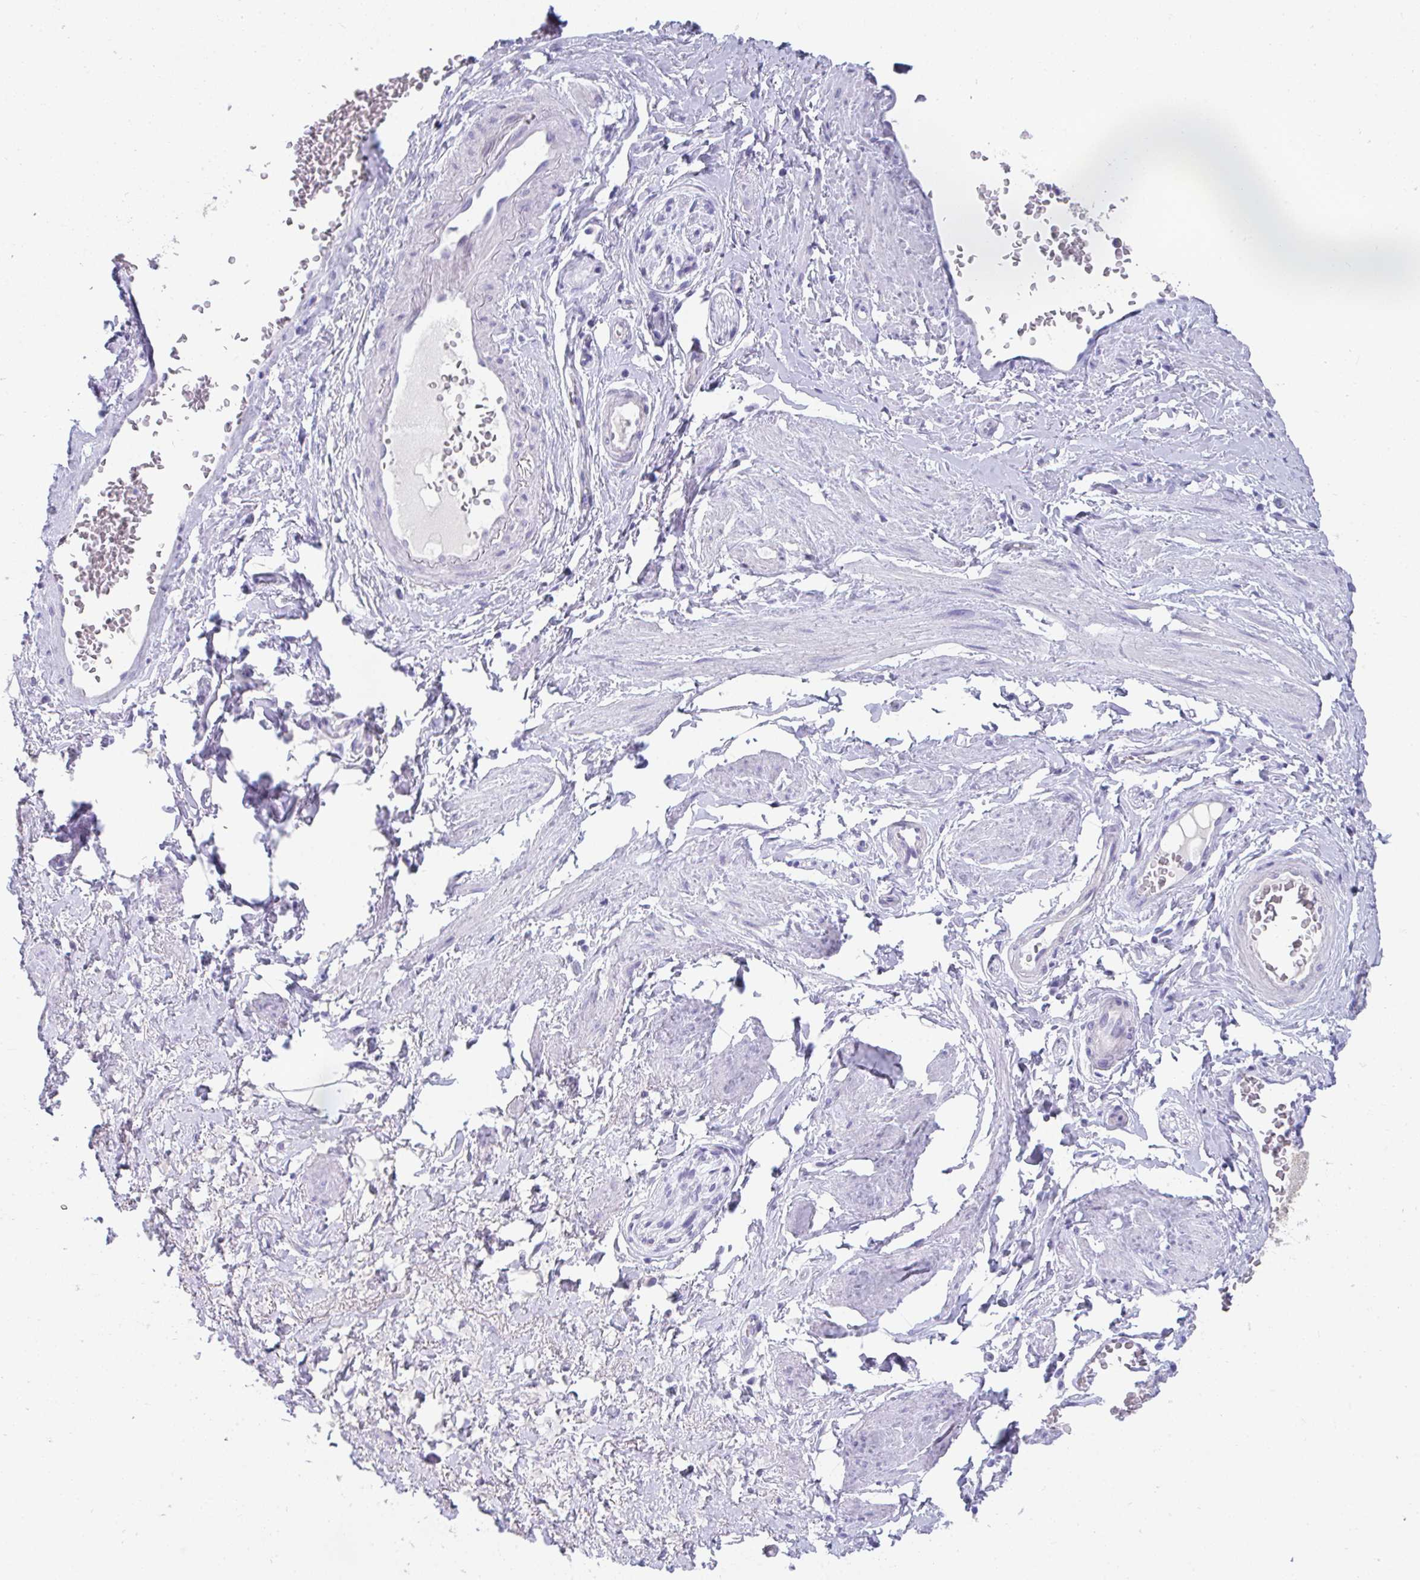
{"staining": {"intensity": "negative", "quantity": "none", "location": "none"}, "tissue": "adipose tissue", "cell_type": "Adipocytes", "image_type": "normal", "snomed": [{"axis": "morphology", "description": "Normal tissue, NOS"}, {"axis": "topography", "description": "Vagina"}, {"axis": "topography", "description": "Peripheral nerve tissue"}], "caption": "Immunohistochemistry (IHC) image of unremarkable adipose tissue: adipose tissue stained with DAB (3,3'-diaminobenzidine) demonstrates no significant protein positivity in adipocytes.", "gene": "TTC30A", "patient": {"sex": "female", "age": 71}}